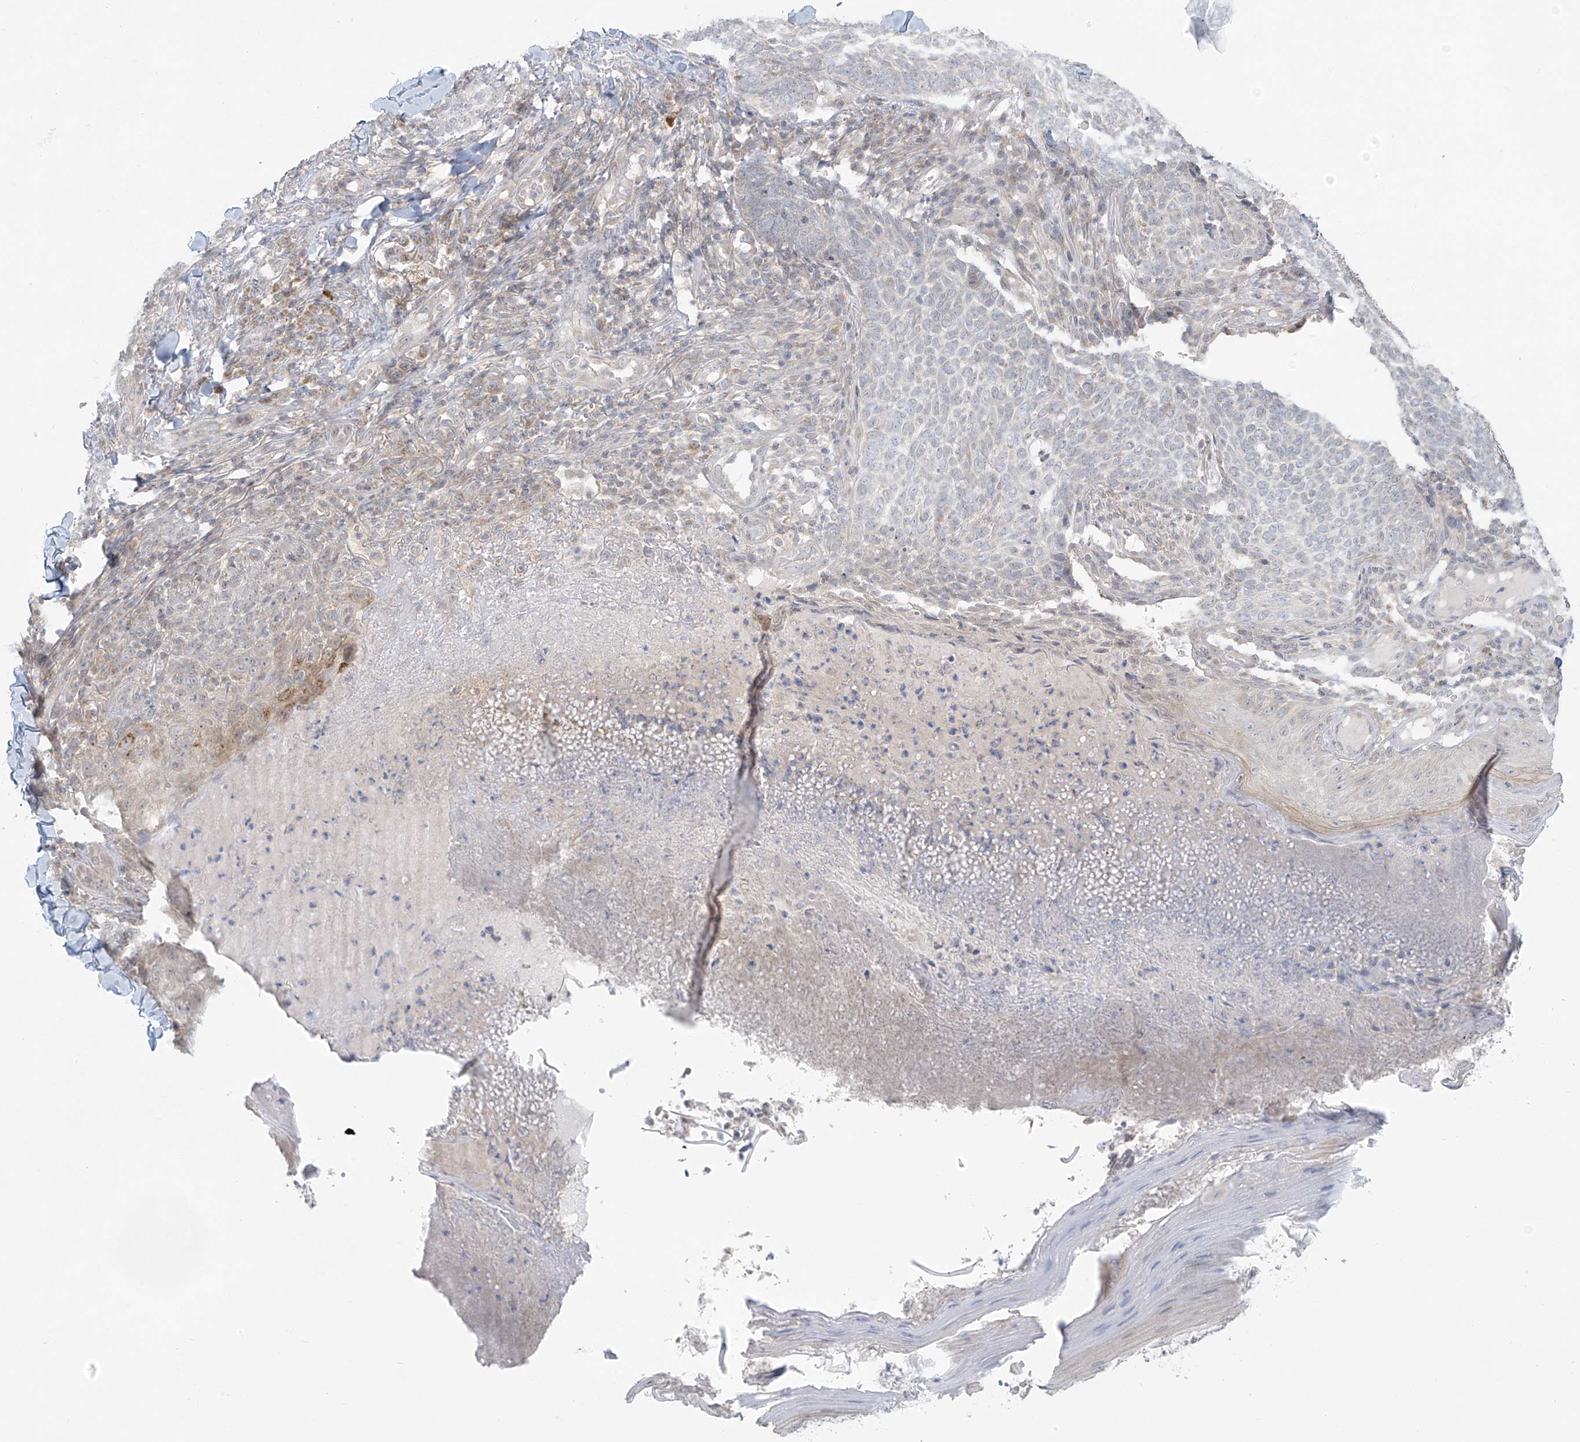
{"staining": {"intensity": "negative", "quantity": "none", "location": "none"}, "tissue": "skin cancer", "cell_type": "Tumor cells", "image_type": "cancer", "snomed": [{"axis": "morphology", "description": "Normal tissue, NOS"}, {"axis": "morphology", "description": "Basal cell carcinoma"}, {"axis": "topography", "description": "Skin"}], "caption": "There is no significant expression in tumor cells of skin cancer.", "gene": "HDDC2", "patient": {"sex": "male", "age": 50}}